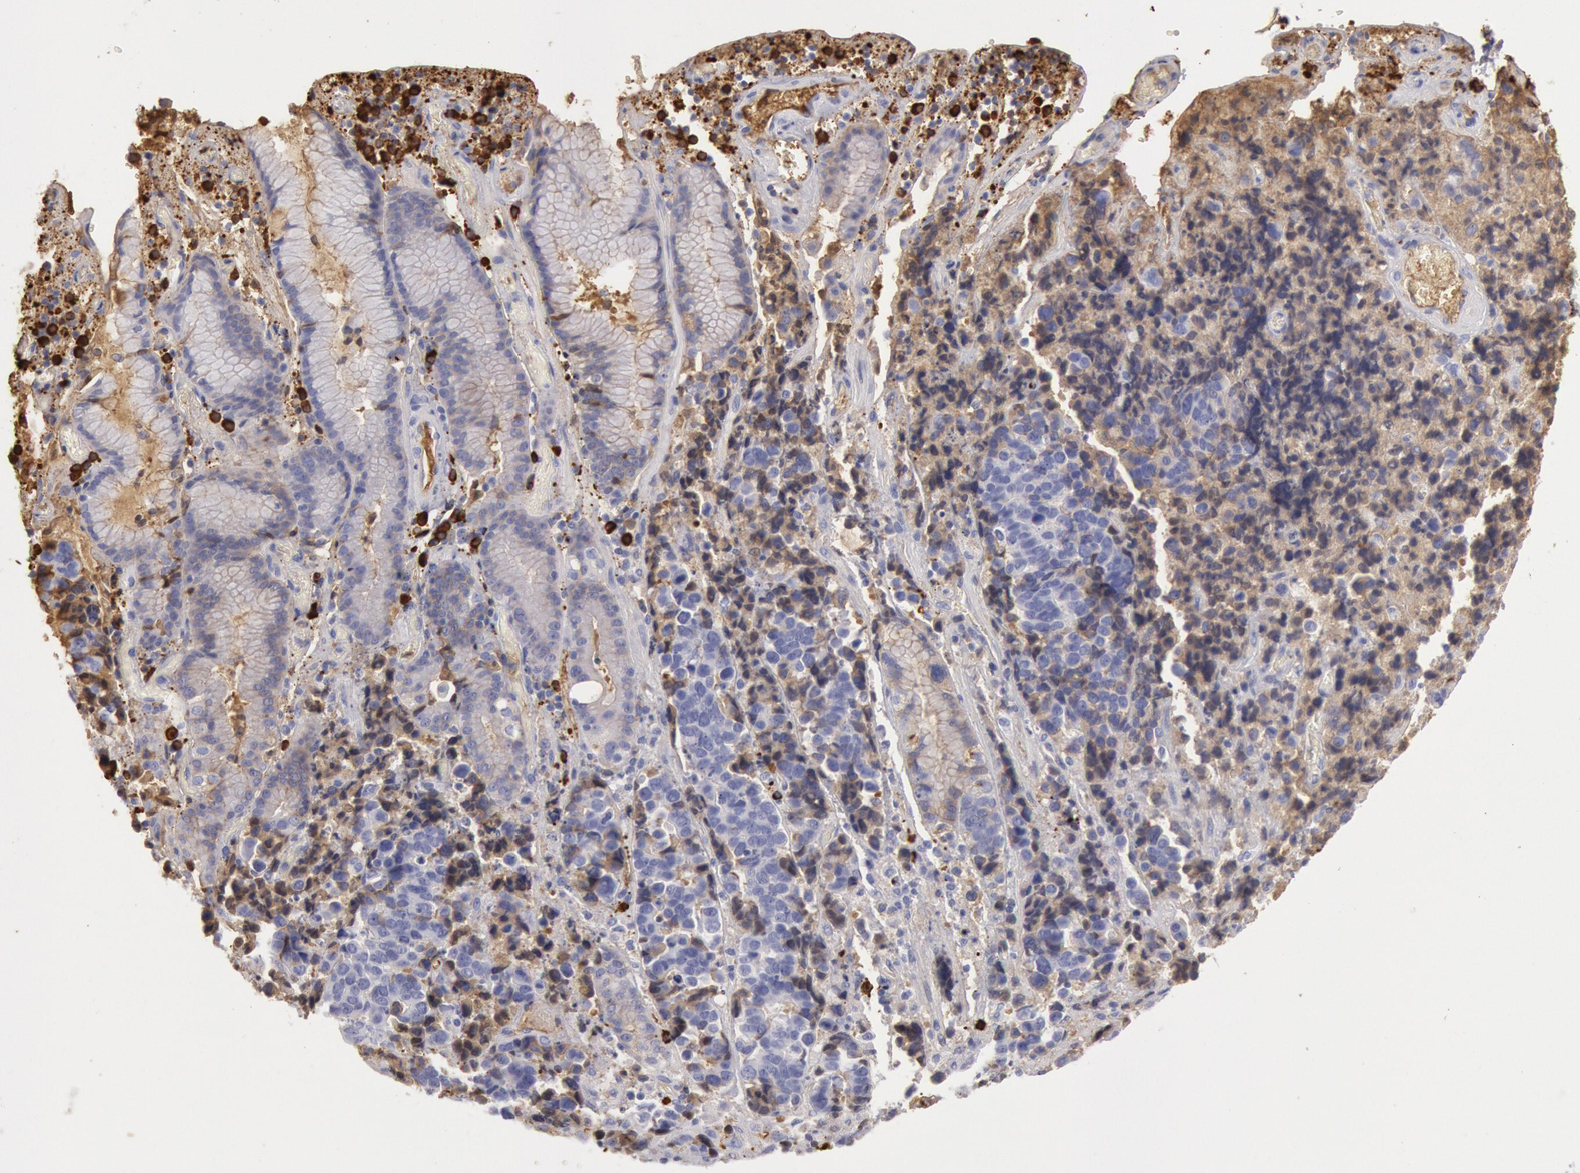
{"staining": {"intensity": "negative", "quantity": "none", "location": "none"}, "tissue": "stomach cancer", "cell_type": "Tumor cells", "image_type": "cancer", "snomed": [{"axis": "morphology", "description": "Adenocarcinoma, NOS"}, {"axis": "topography", "description": "Stomach, upper"}], "caption": "The histopathology image shows no significant expression in tumor cells of adenocarcinoma (stomach).", "gene": "IGHA1", "patient": {"sex": "male", "age": 71}}